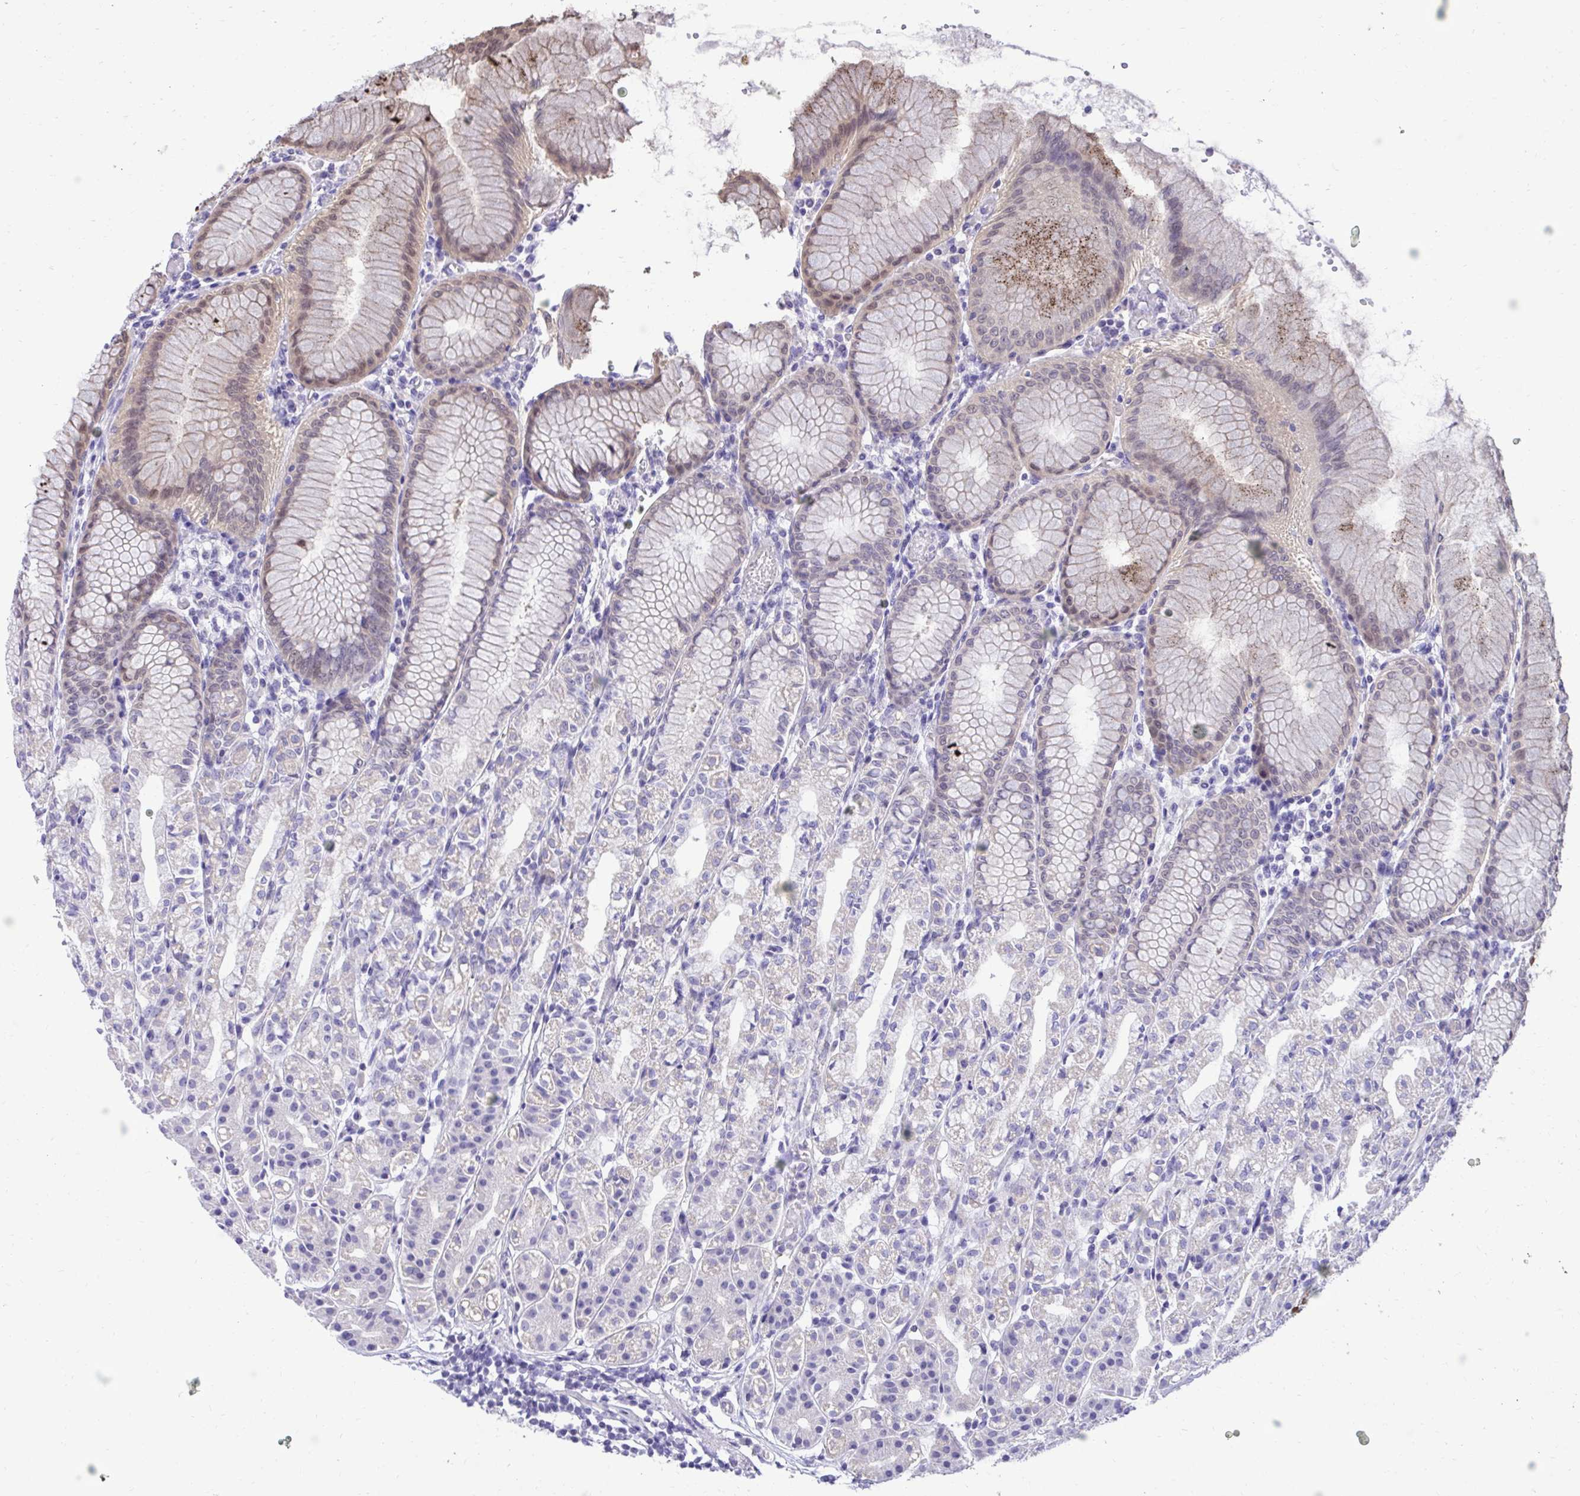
{"staining": {"intensity": "moderate", "quantity": "<25%", "location": "cytoplasmic/membranous,nuclear"}, "tissue": "stomach", "cell_type": "Glandular cells", "image_type": "normal", "snomed": [{"axis": "morphology", "description": "Normal tissue, NOS"}, {"axis": "topography", "description": "Stomach"}], "caption": "Protein staining of unremarkable stomach reveals moderate cytoplasmic/membranous,nuclear staining in about <25% of glandular cells.", "gene": "TMCO5A", "patient": {"sex": "female", "age": 57}}